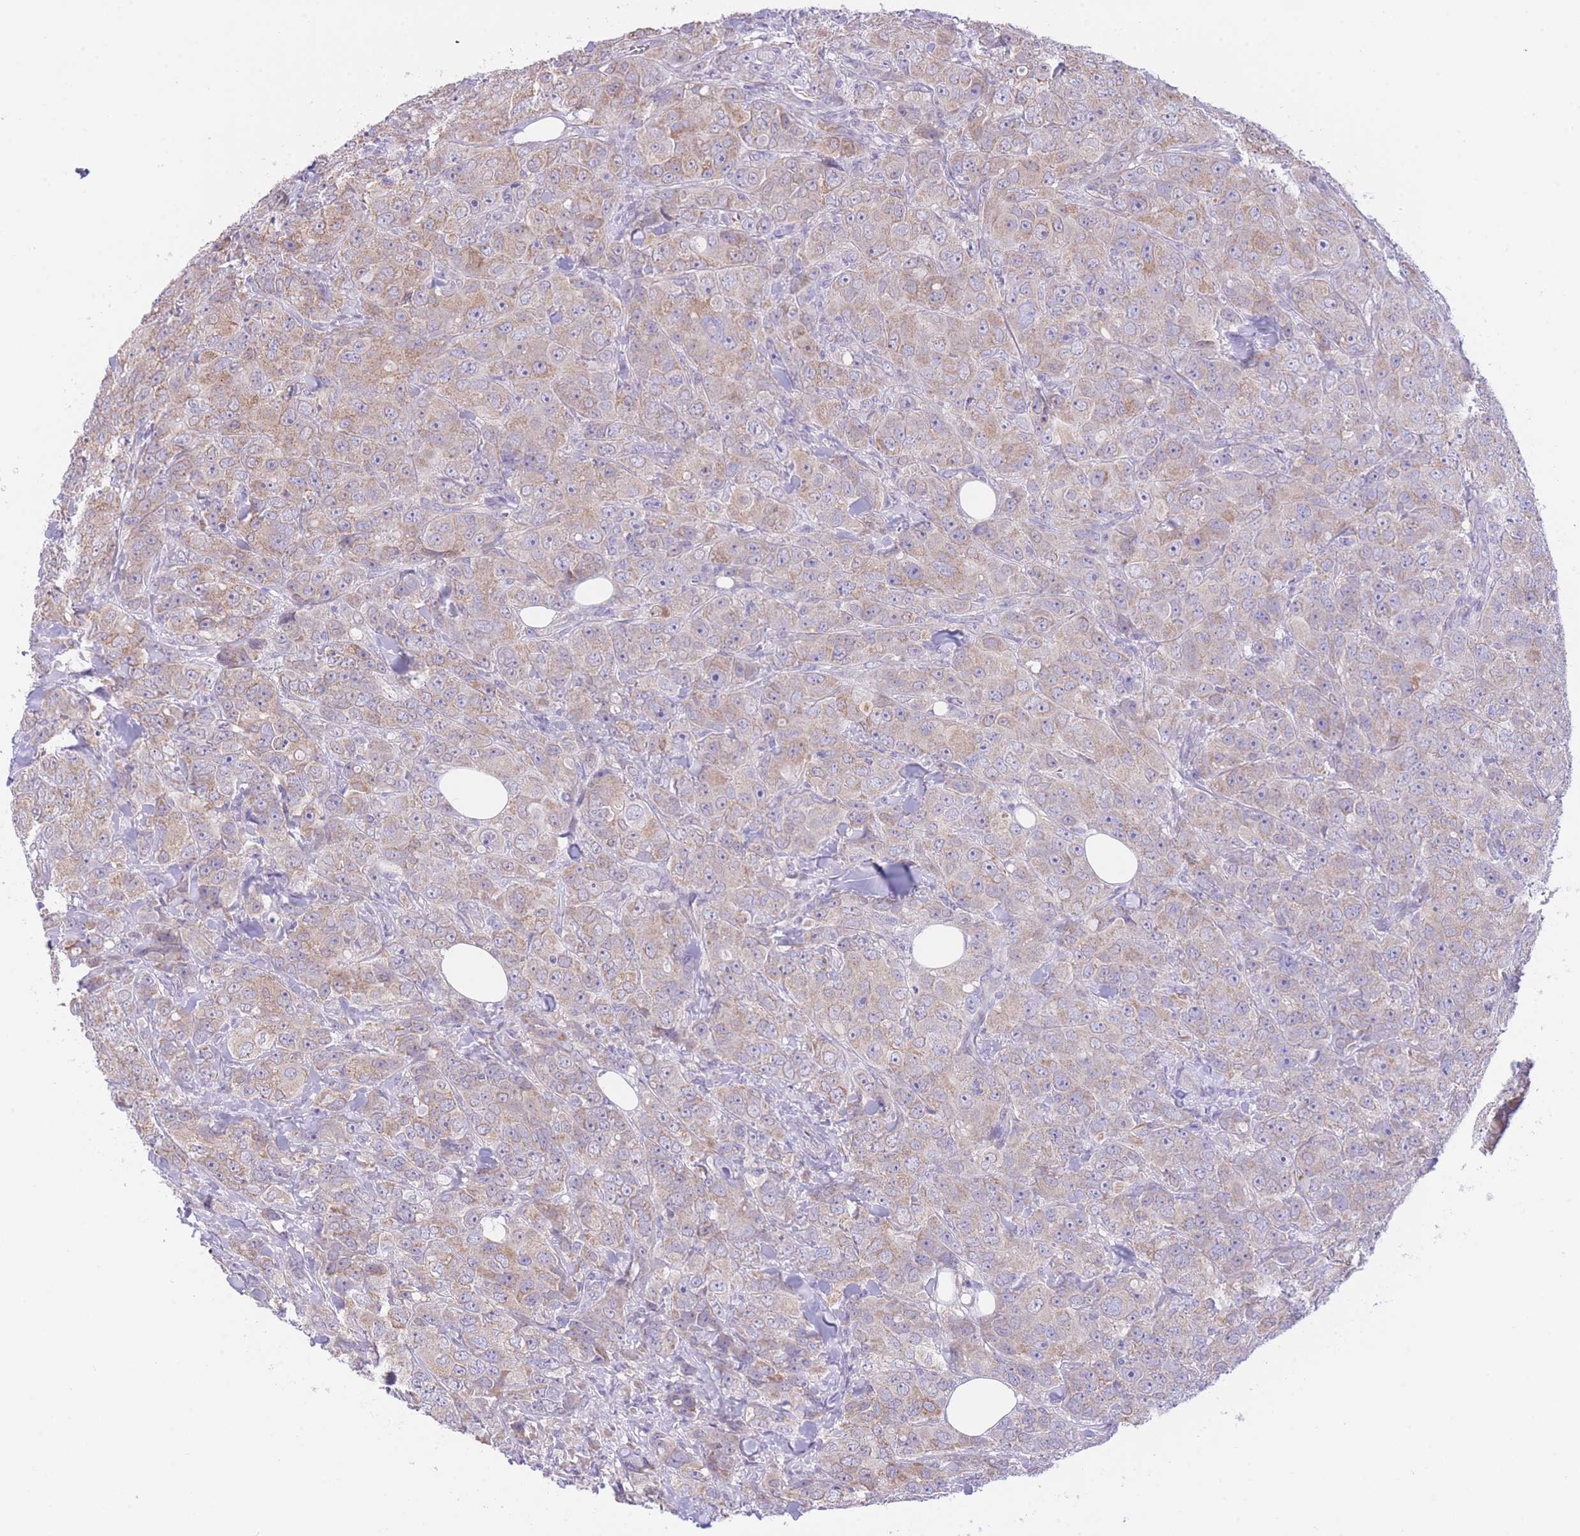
{"staining": {"intensity": "weak", "quantity": "<25%", "location": "cytoplasmic/membranous"}, "tissue": "breast cancer", "cell_type": "Tumor cells", "image_type": "cancer", "snomed": [{"axis": "morphology", "description": "Duct carcinoma"}, {"axis": "topography", "description": "Breast"}], "caption": "High power microscopy histopathology image of an IHC photomicrograph of breast cancer (intraductal carcinoma), revealing no significant positivity in tumor cells.", "gene": "PGM1", "patient": {"sex": "female", "age": 43}}